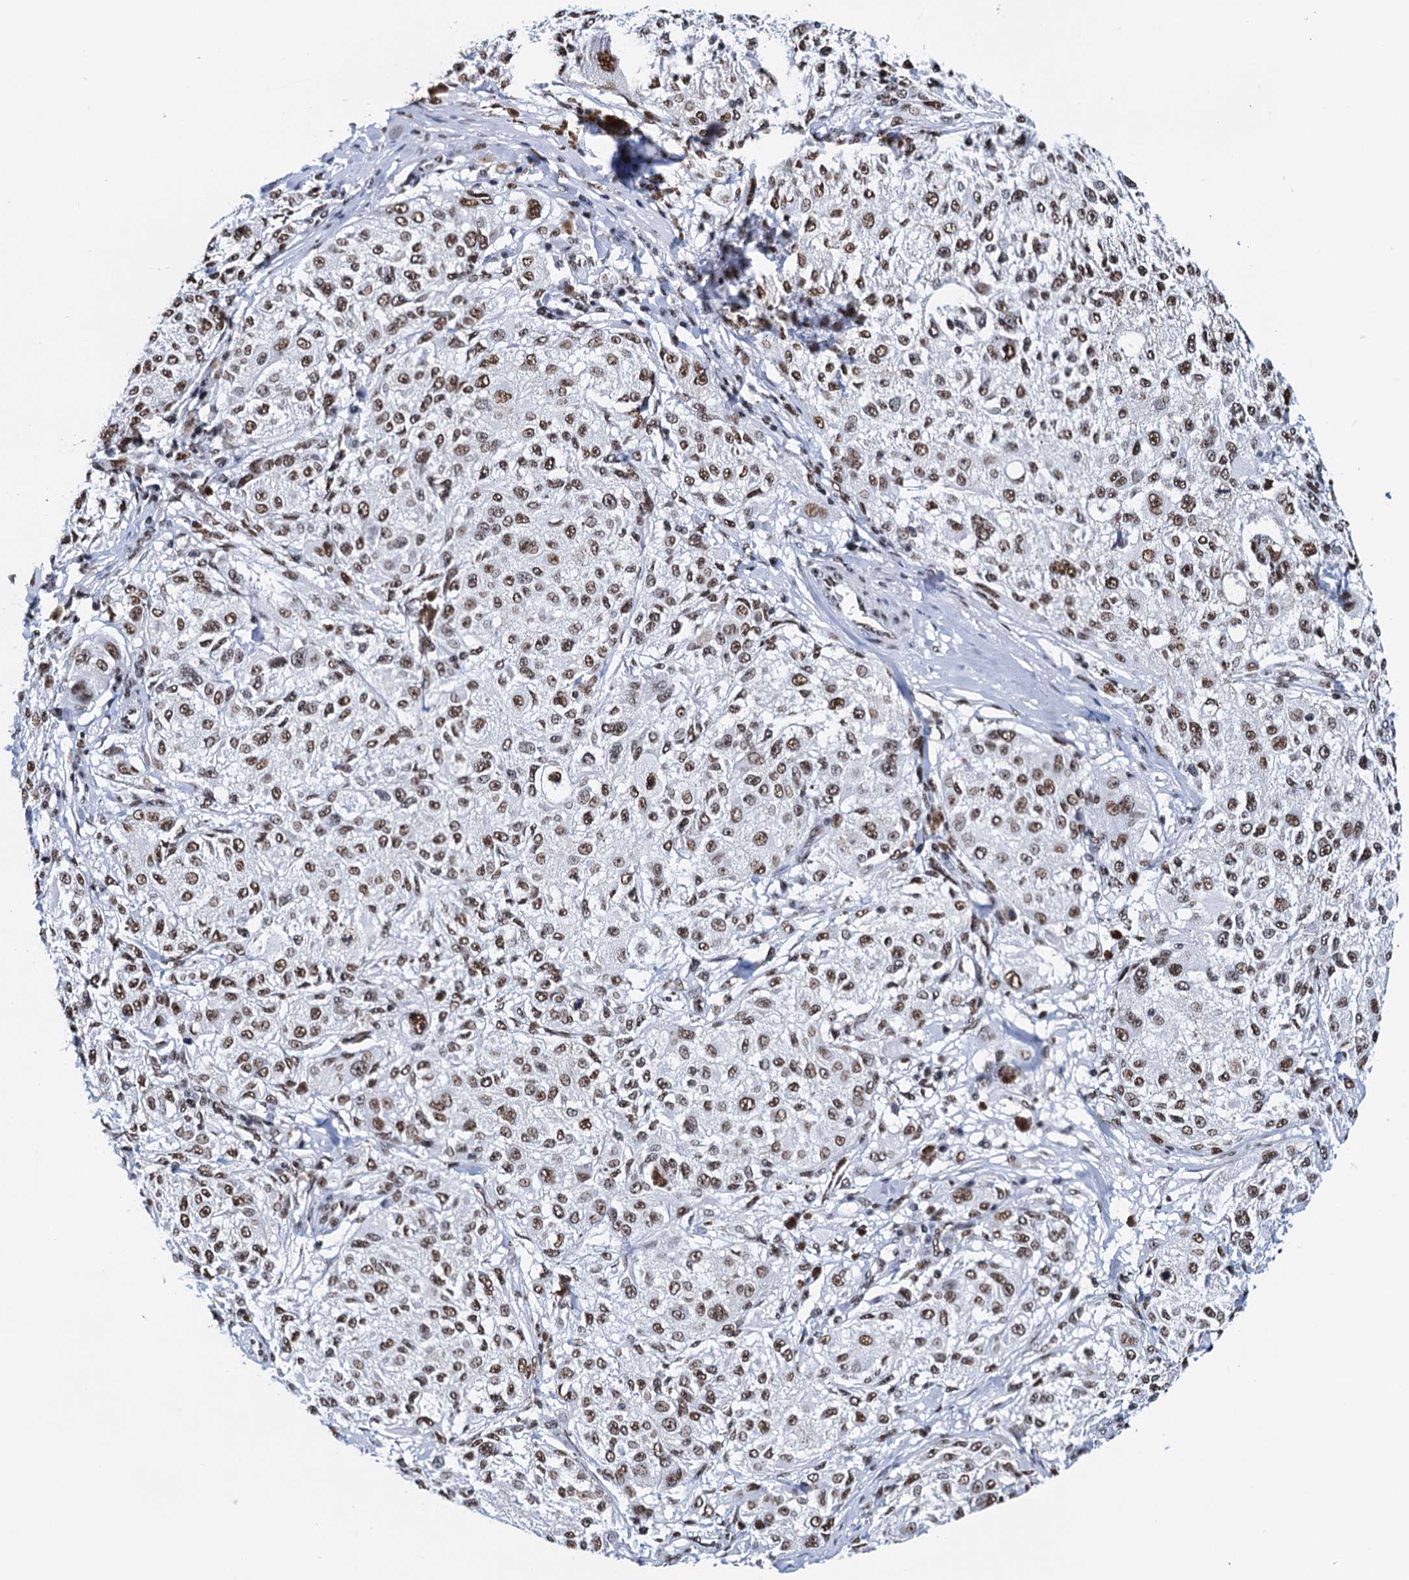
{"staining": {"intensity": "moderate", "quantity": ">75%", "location": "nuclear"}, "tissue": "melanoma", "cell_type": "Tumor cells", "image_type": "cancer", "snomed": [{"axis": "morphology", "description": "Necrosis, NOS"}, {"axis": "morphology", "description": "Malignant melanoma, NOS"}, {"axis": "topography", "description": "Skin"}], "caption": "A medium amount of moderate nuclear positivity is seen in approximately >75% of tumor cells in melanoma tissue.", "gene": "SLTM", "patient": {"sex": "female", "age": 87}}